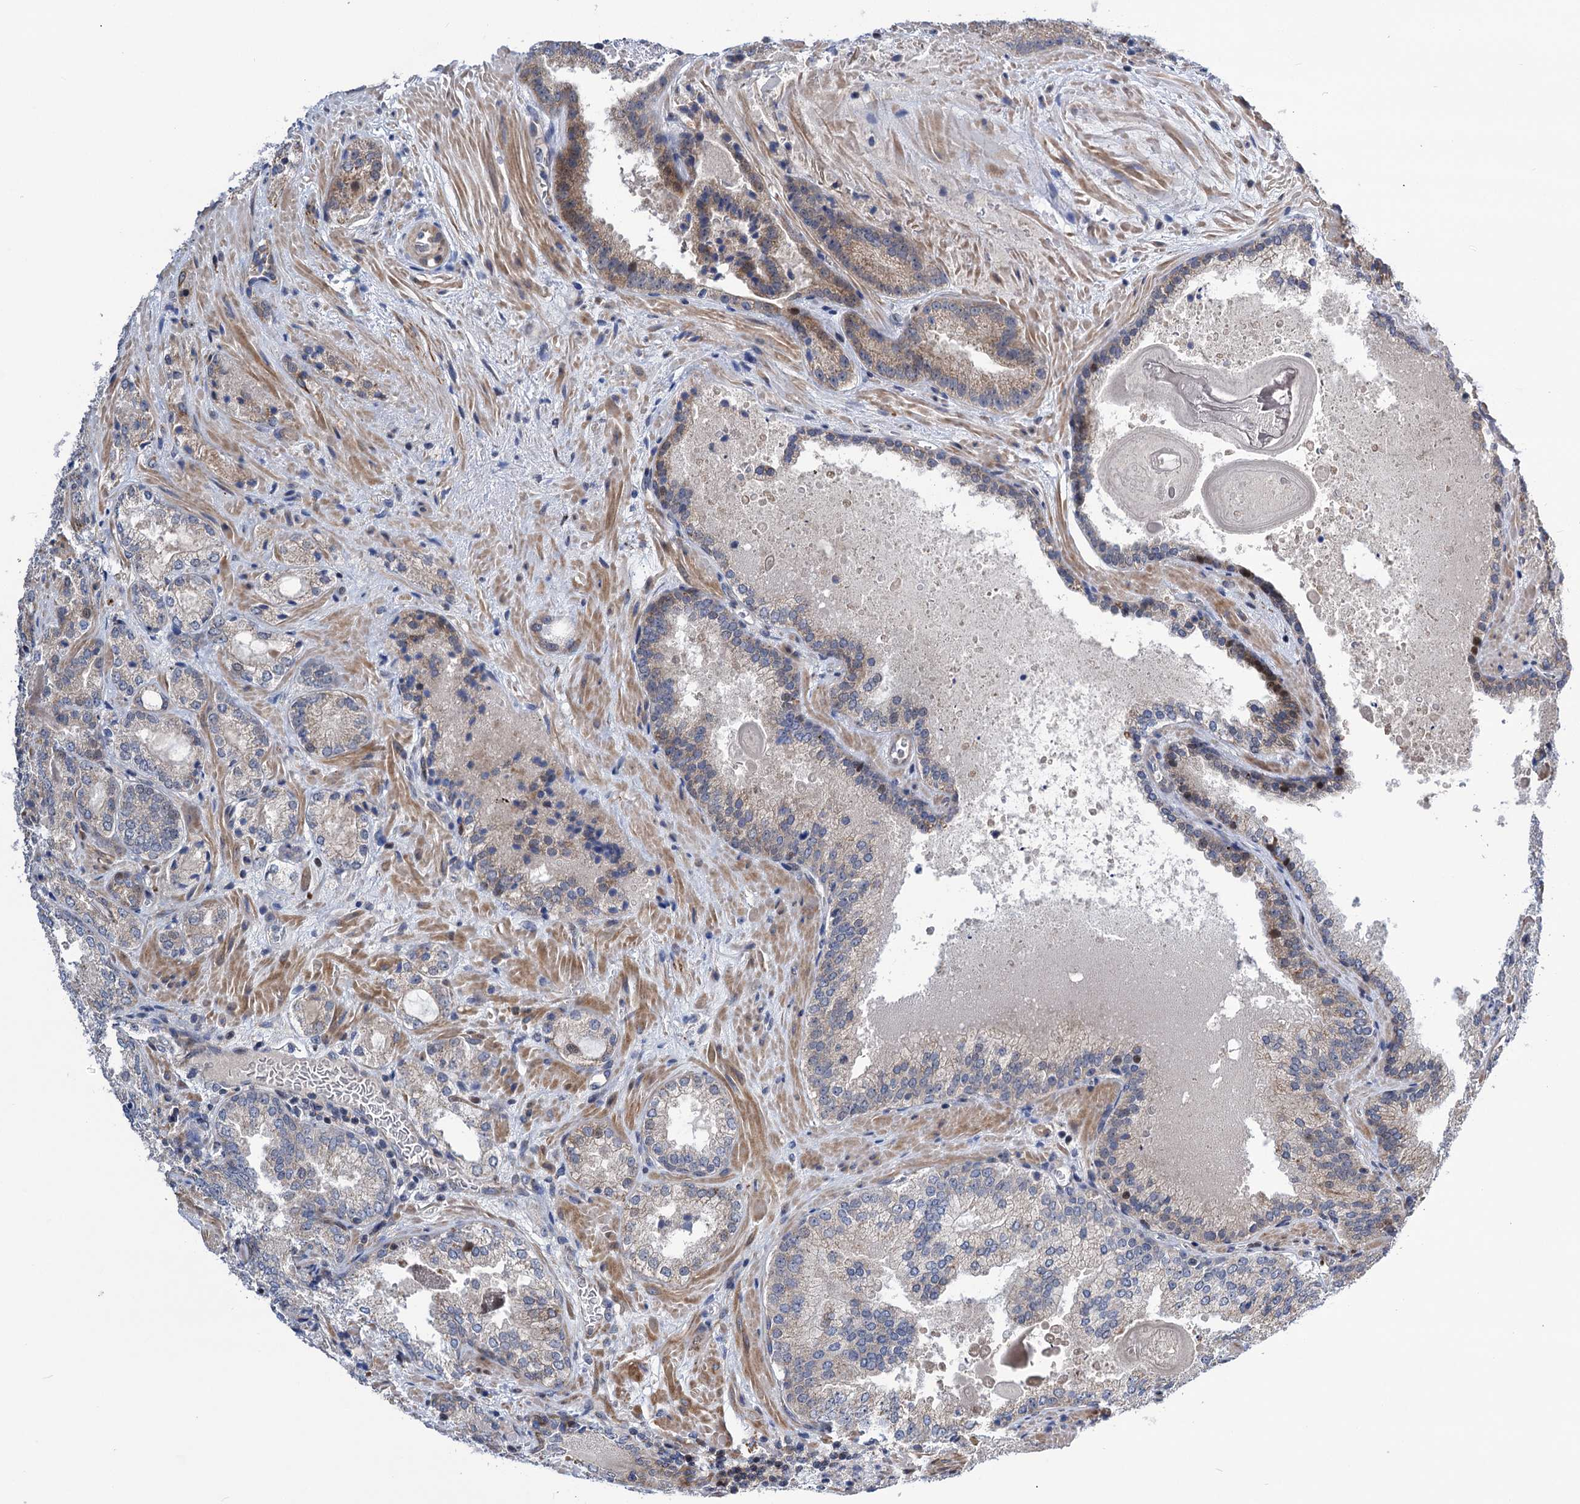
{"staining": {"intensity": "negative", "quantity": "none", "location": "none"}, "tissue": "prostate cancer", "cell_type": "Tumor cells", "image_type": "cancer", "snomed": [{"axis": "morphology", "description": "Adenocarcinoma, Low grade"}, {"axis": "topography", "description": "Prostate"}], "caption": "The micrograph reveals no significant positivity in tumor cells of prostate cancer (low-grade adenocarcinoma). Brightfield microscopy of immunohistochemistry stained with DAB (3,3'-diaminobenzidine) (brown) and hematoxylin (blue), captured at high magnification.", "gene": "UBR1", "patient": {"sex": "male", "age": 74}}